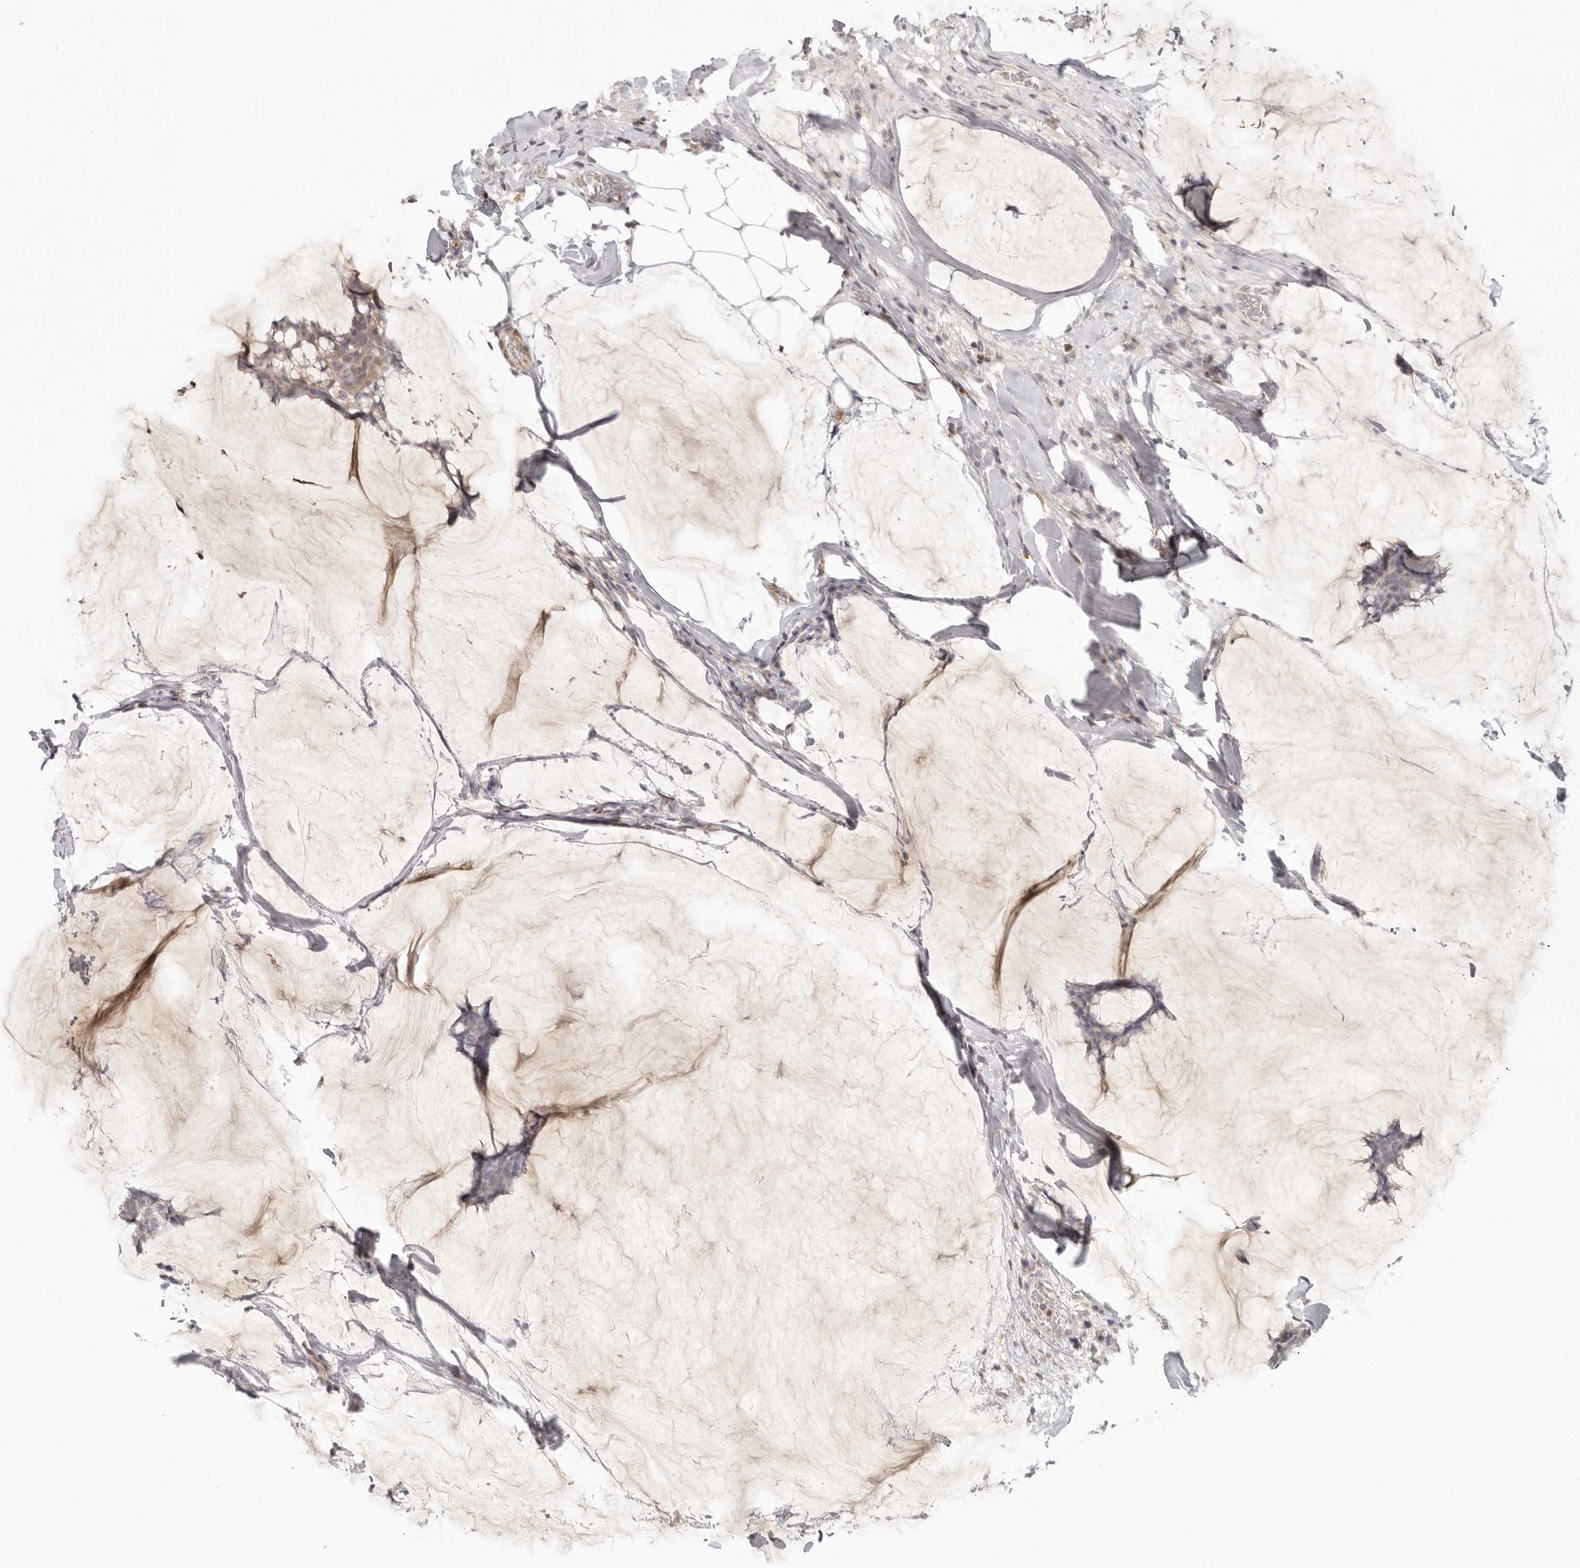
{"staining": {"intensity": "weak", "quantity": "<25%", "location": "cytoplasmic/membranous"}, "tissue": "breast cancer", "cell_type": "Tumor cells", "image_type": "cancer", "snomed": [{"axis": "morphology", "description": "Duct carcinoma"}, {"axis": "topography", "description": "Breast"}], "caption": "DAB (3,3'-diaminobenzidine) immunohistochemical staining of breast cancer exhibits no significant staining in tumor cells. Nuclei are stained in blue.", "gene": "AHDC1", "patient": {"sex": "female", "age": 93}}